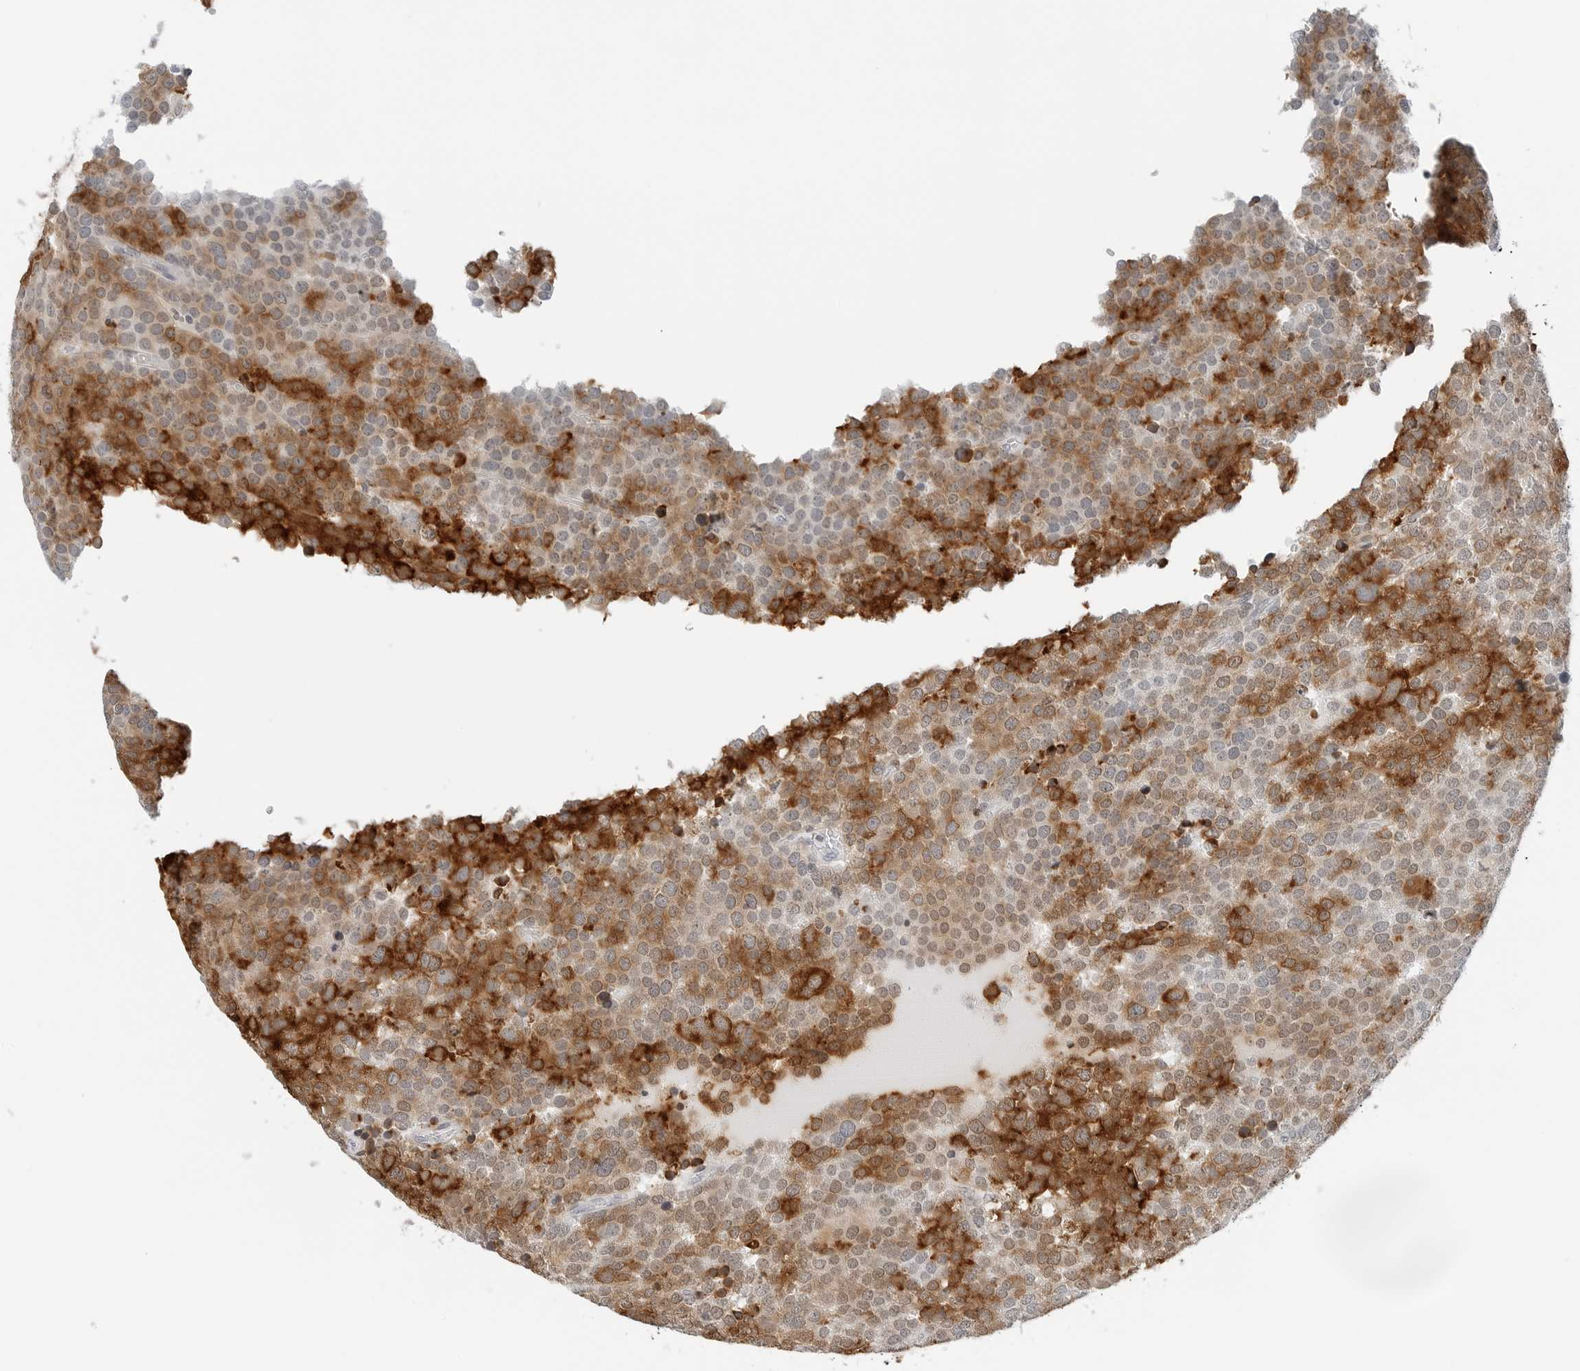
{"staining": {"intensity": "strong", "quantity": "25%-75%", "location": "cytoplasmic/membranous,nuclear"}, "tissue": "testis cancer", "cell_type": "Tumor cells", "image_type": "cancer", "snomed": [{"axis": "morphology", "description": "Seminoma, NOS"}, {"axis": "topography", "description": "Testis"}], "caption": "Human seminoma (testis) stained for a protein (brown) exhibits strong cytoplasmic/membranous and nuclear positive staining in about 25%-75% of tumor cells.", "gene": "P4HA2", "patient": {"sex": "male", "age": 71}}